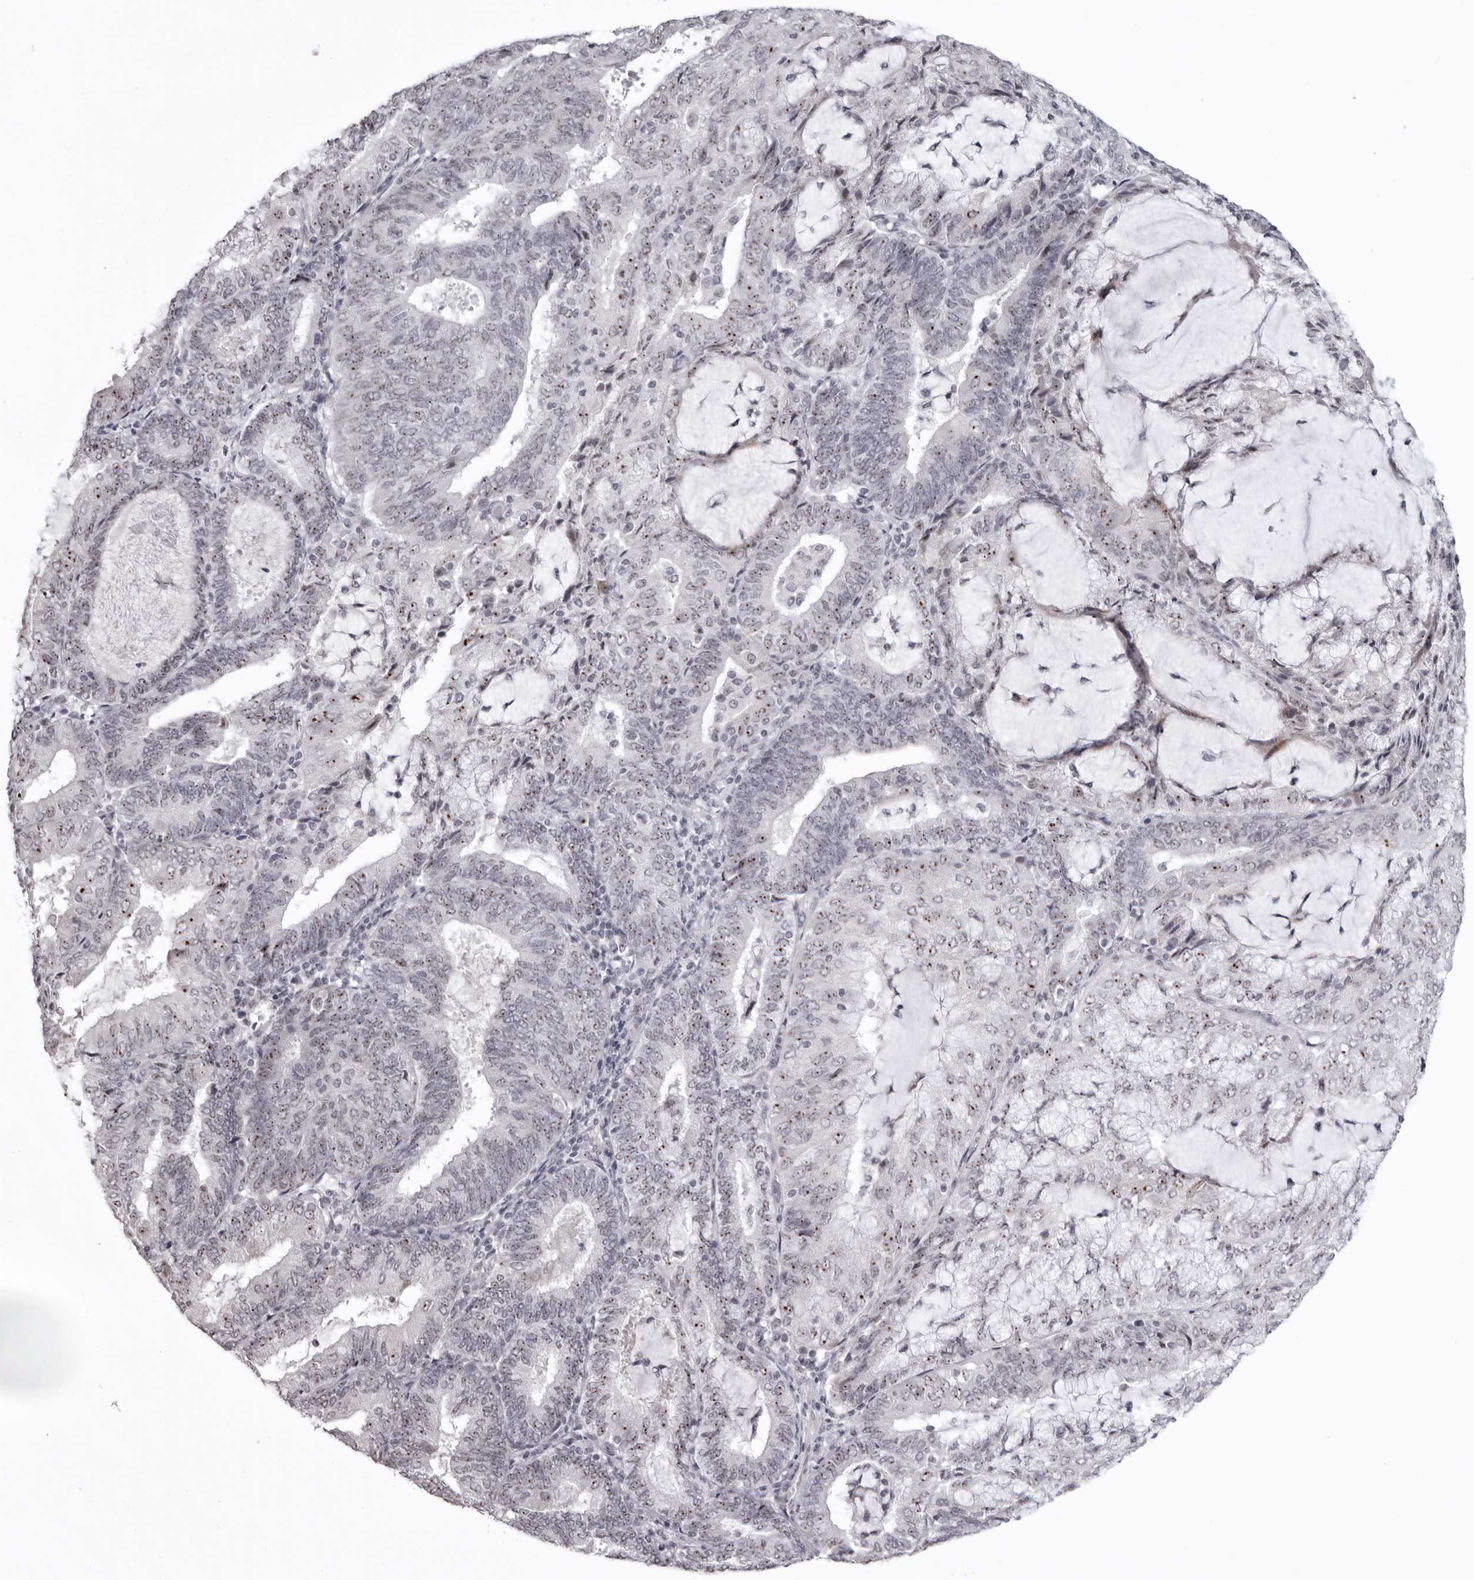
{"staining": {"intensity": "moderate", "quantity": "25%-75%", "location": "nuclear"}, "tissue": "endometrial cancer", "cell_type": "Tumor cells", "image_type": "cancer", "snomed": [{"axis": "morphology", "description": "Adenocarcinoma, NOS"}, {"axis": "topography", "description": "Endometrium"}], "caption": "Endometrial adenocarcinoma was stained to show a protein in brown. There is medium levels of moderate nuclear expression in about 25%-75% of tumor cells. Ihc stains the protein of interest in brown and the nuclei are stained blue.", "gene": "HELZ", "patient": {"sex": "female", "age": 81}}